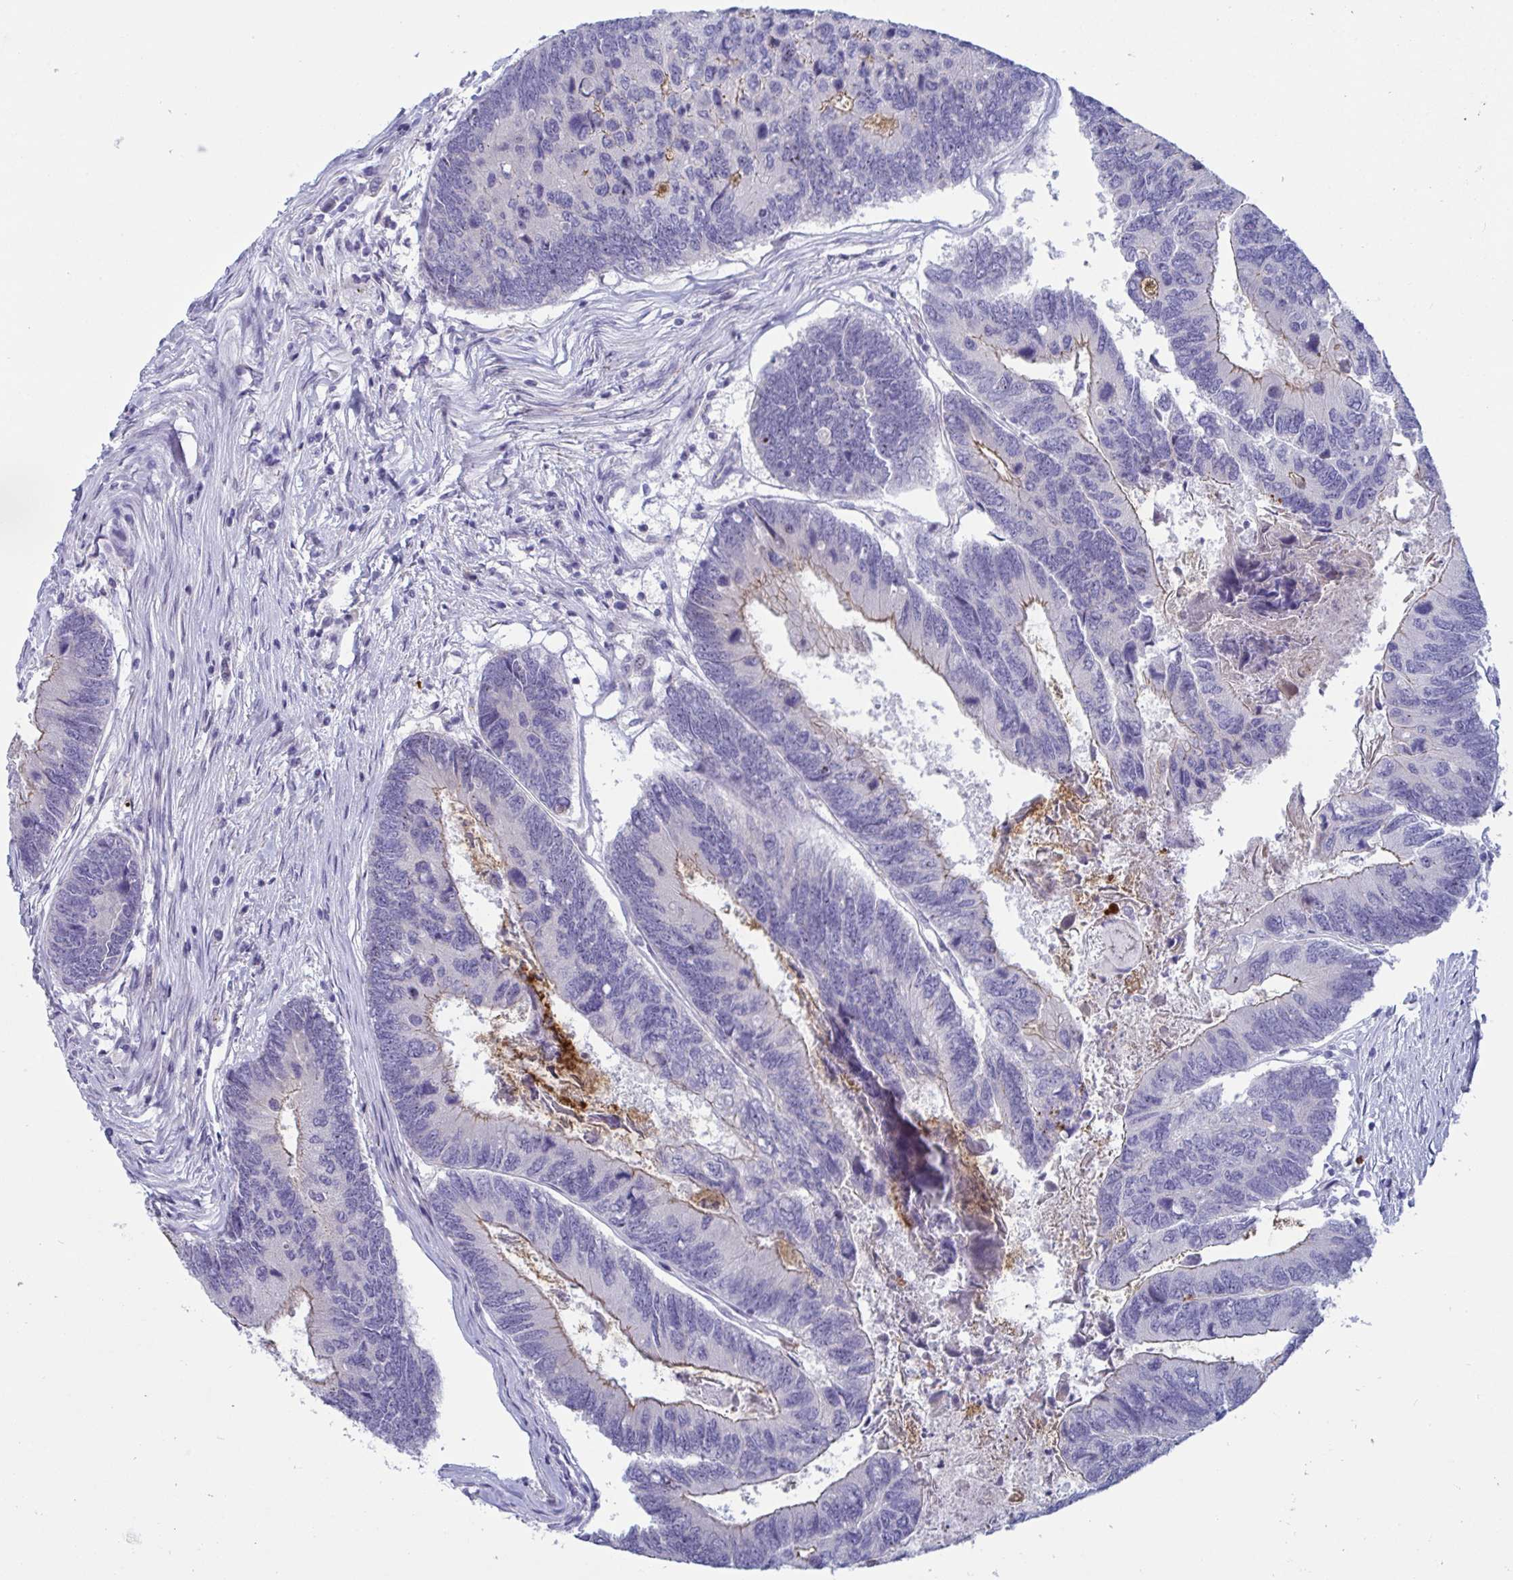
{"staining": {"intensity": "moderate", "quantity": "<25%", "location": "cytoplasmic/membranous"}, "tissue": "colorectal cancer", "cell_type": "Tumor cells", "image_type": "cancer", "snomed": [{"axis": "morphology", "description": "Adenocarcinoma, NOS"}, {"axis": "topography", "description": "Colon"}], "caption": "This image shows adenocarcinoma (colorectal) stained with IHC to label a protein in brown. The cytoplasmic/membranous of tumor cells show moderate positivity for the protein. Nuclei are counter-stained blue.", "gene": "TAS2R38", "patient": {"sex": "female", "age": 67}}